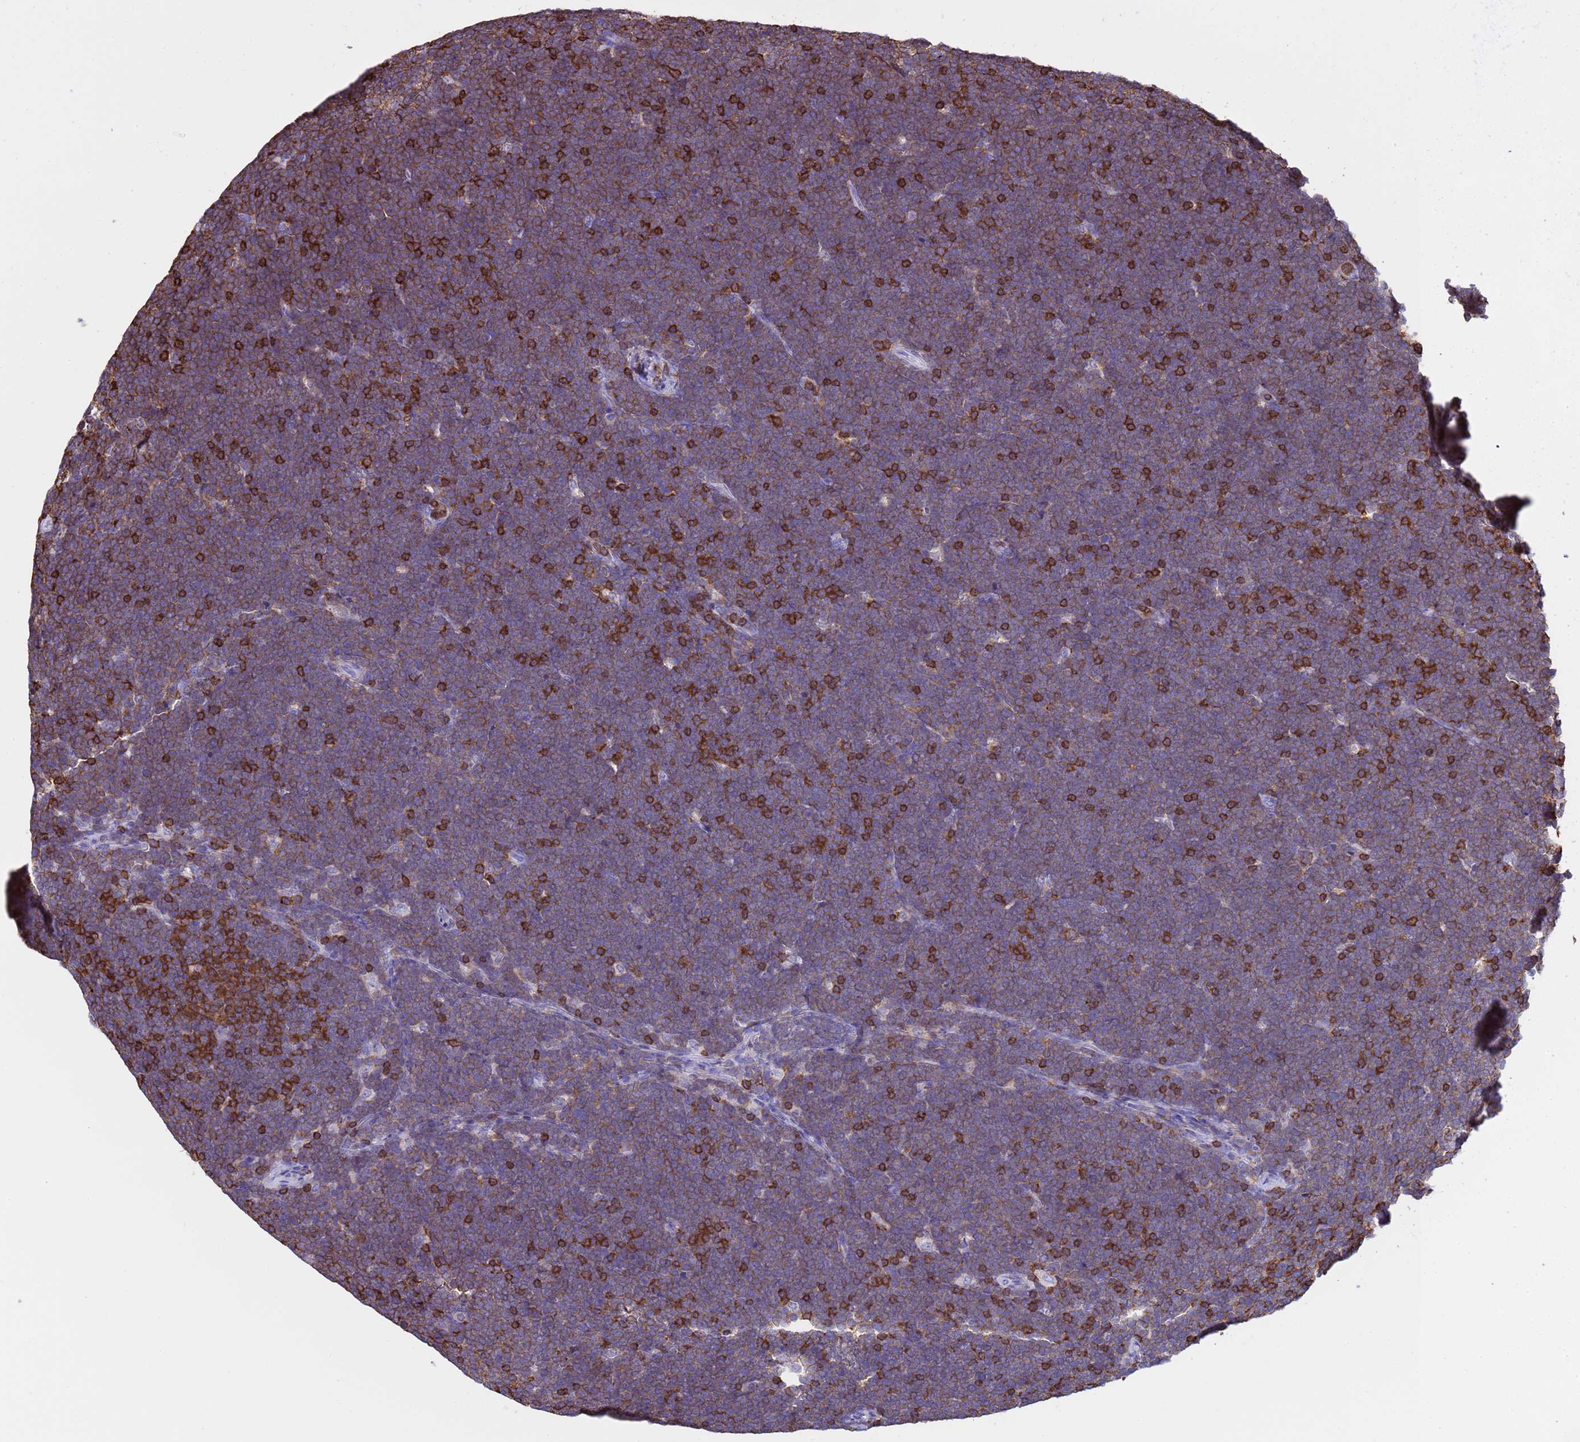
{"staining": {"intensity": "moderate", "quantity": "25%-75%", "location": "cytoplasmic/membranous"}, "tissue": "lymphoma", "cell_type": "Tumor cells", "image_type": "cancer", "snomed": [{"axis": "morphology", "description": "Malignant lymphoma, non-Hodgkin's type, High grade"}, {"axis": "topography", "description": "Lymph node"}], "caption": "An image of human lymphoma stained for a protein reveals moderate cytoplasmic/membranous brown staining in tumor cells. (DAB IHC, brown staining for protein, blue staining for nuclei).", "gene": "IRF5", "patient": {"sex": "male", "age": 13}}